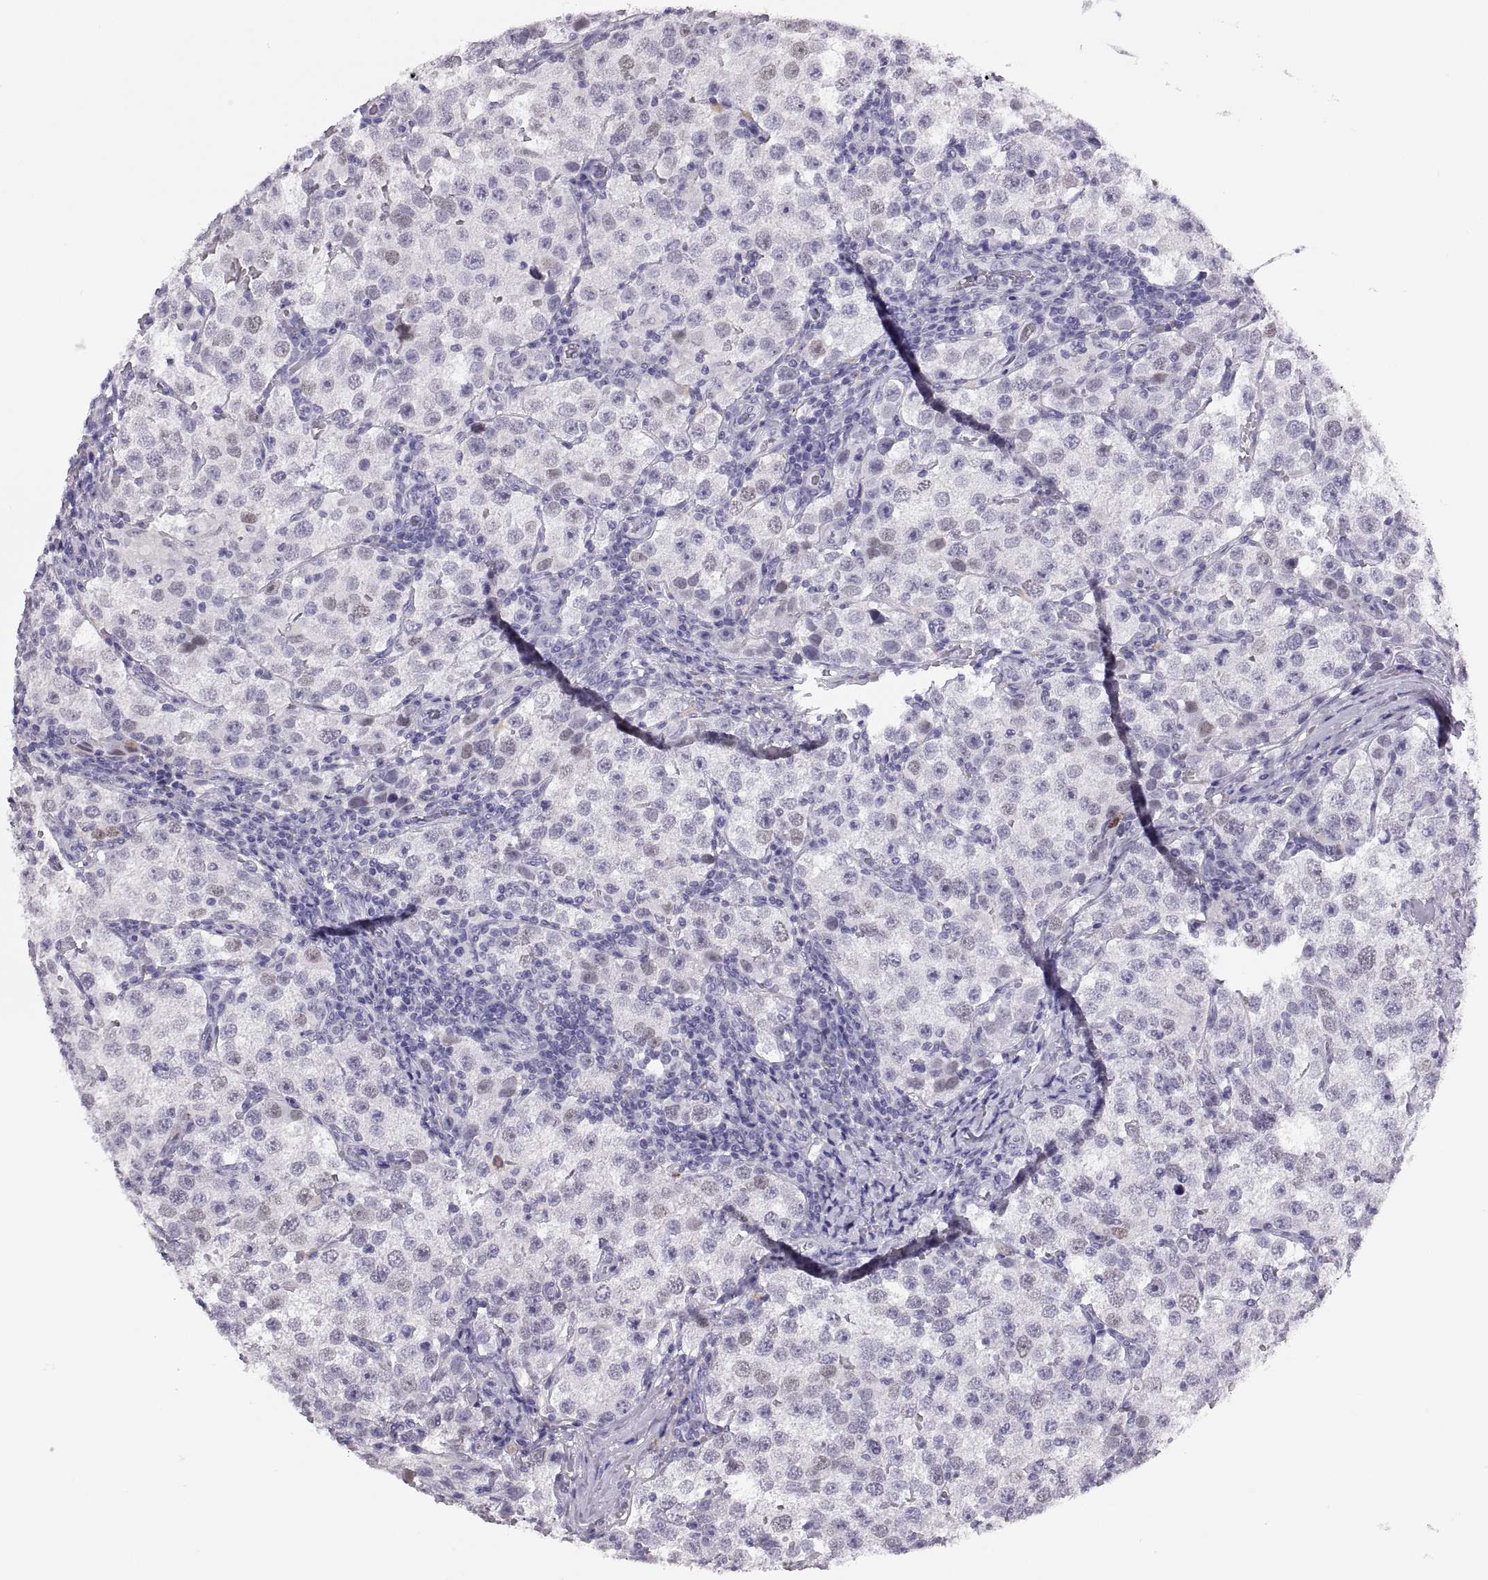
{"staining": {"intensity": "negative", "quantity": "none", "location": "none"}, "tissue": "testis cancer", "cell_type": "Tumor cells", "image_type": "cancer", "snomed": [{"axis": "morphology", "description": "Seminoma, NOS"}, {"axis": "topography", "description": "Testis"}], "caption": "High power microscopy histopathology image of an IHC image of seminoma (testis), revealing no significant expression in tumor cells. (Stains: DAB immunohistochemistry with hematoxylin counter stain, Microscopy: brightfield microscopy at high magnification).", "gene": "QRICH2", "patient": {"sex": "male", "age": 37}}